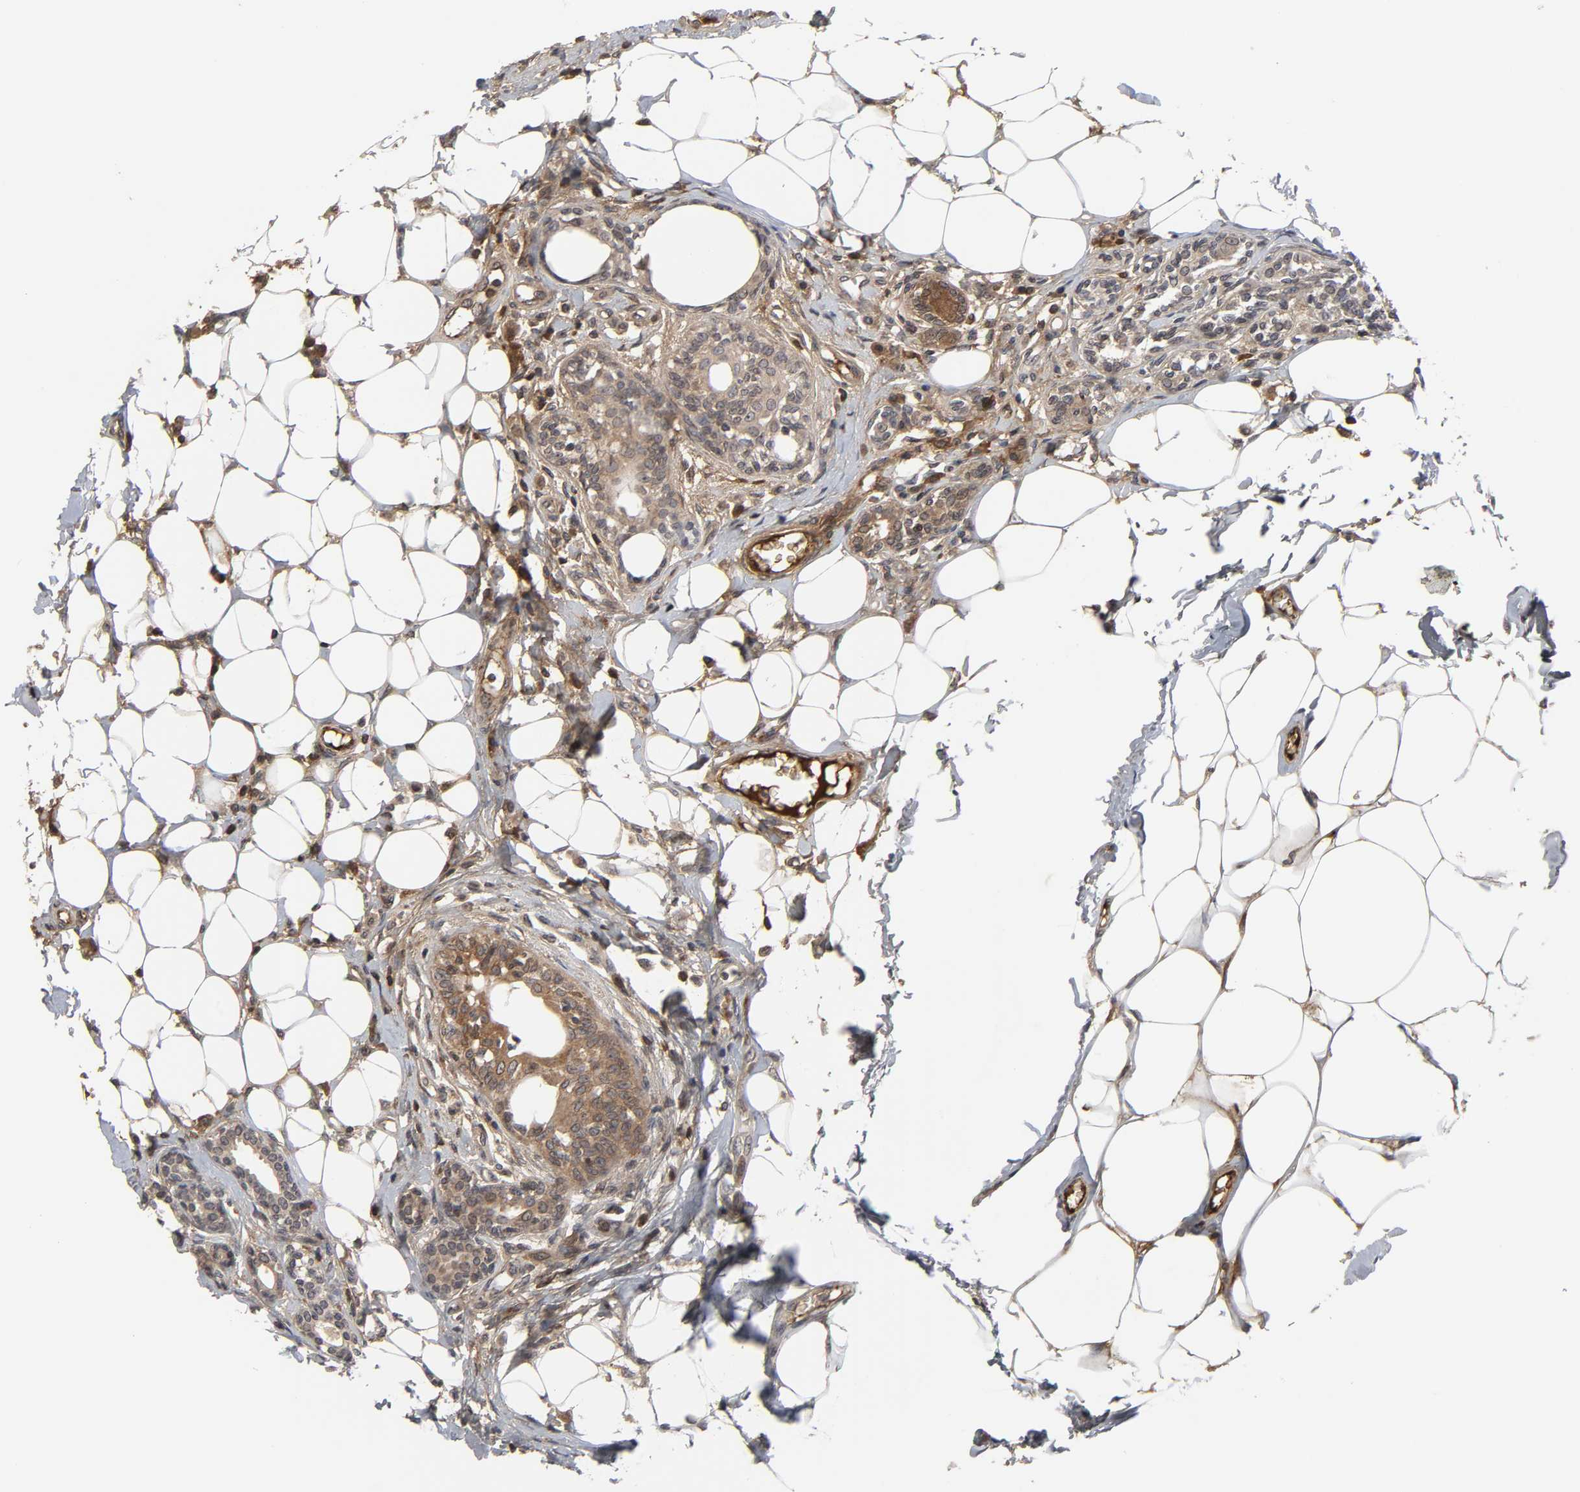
{"staining": {"intensity": "moderate", "quantity": ">75%", "location": "cytoplasmic/membranous,nuclear"}, "tissue": "breast cancer", "cell_type": "Tumor cells", "image_type": "cancer", "snomed": [{"axis": "morphology", "description": "Duct carcinoma"}, {"axis": "topography", "description": "Breast"}], "caption": "A histopathology image of human intraductal carcinoma (breast) stained for a protein demonstrates moderate cytoplasmic/membranous and nuclear brown staining in tumor cells.", "gene": "CPN2", "patient": {"sex": "female", "age": 40}}